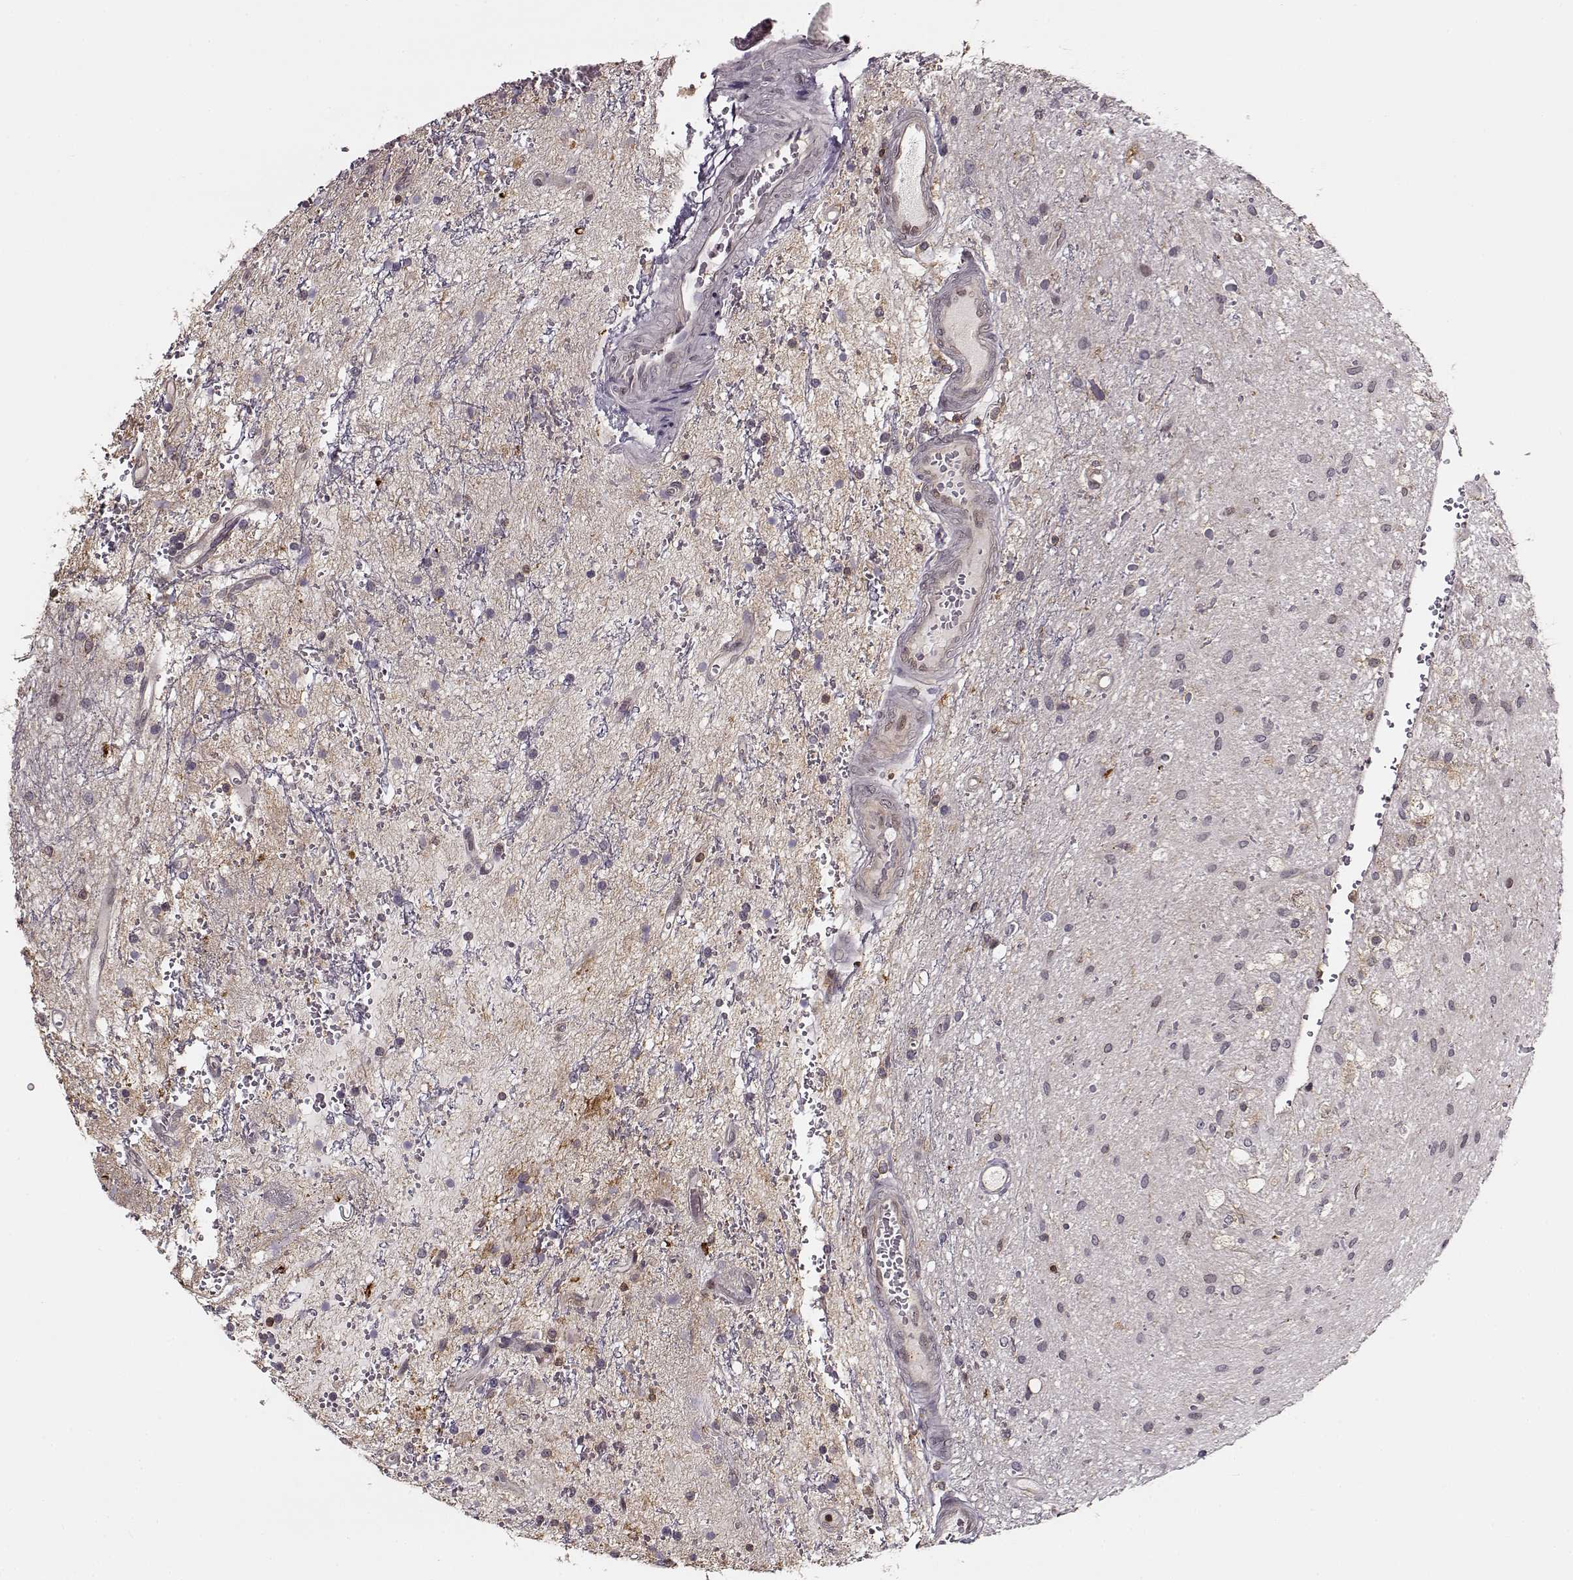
{"staining": {"intensity": "negative", "quantity": "none", "location": "none"}, "tissue": "glioma", "cell_type": "Tumor cells", "image_type": "cancer", "snomed": [{"axis": "morphology", "description": "Glioma, malignant, Low grade"}, {"axis": "topography", "description": "Cerebellum"}], "caption": "DAB immunohistochemical staining of human malignant glioma (low-grade) demonstrates no significant positivity in tumor cells.", "gene": "MFSD1", "patient": {"sex": "female", "age": 14}}